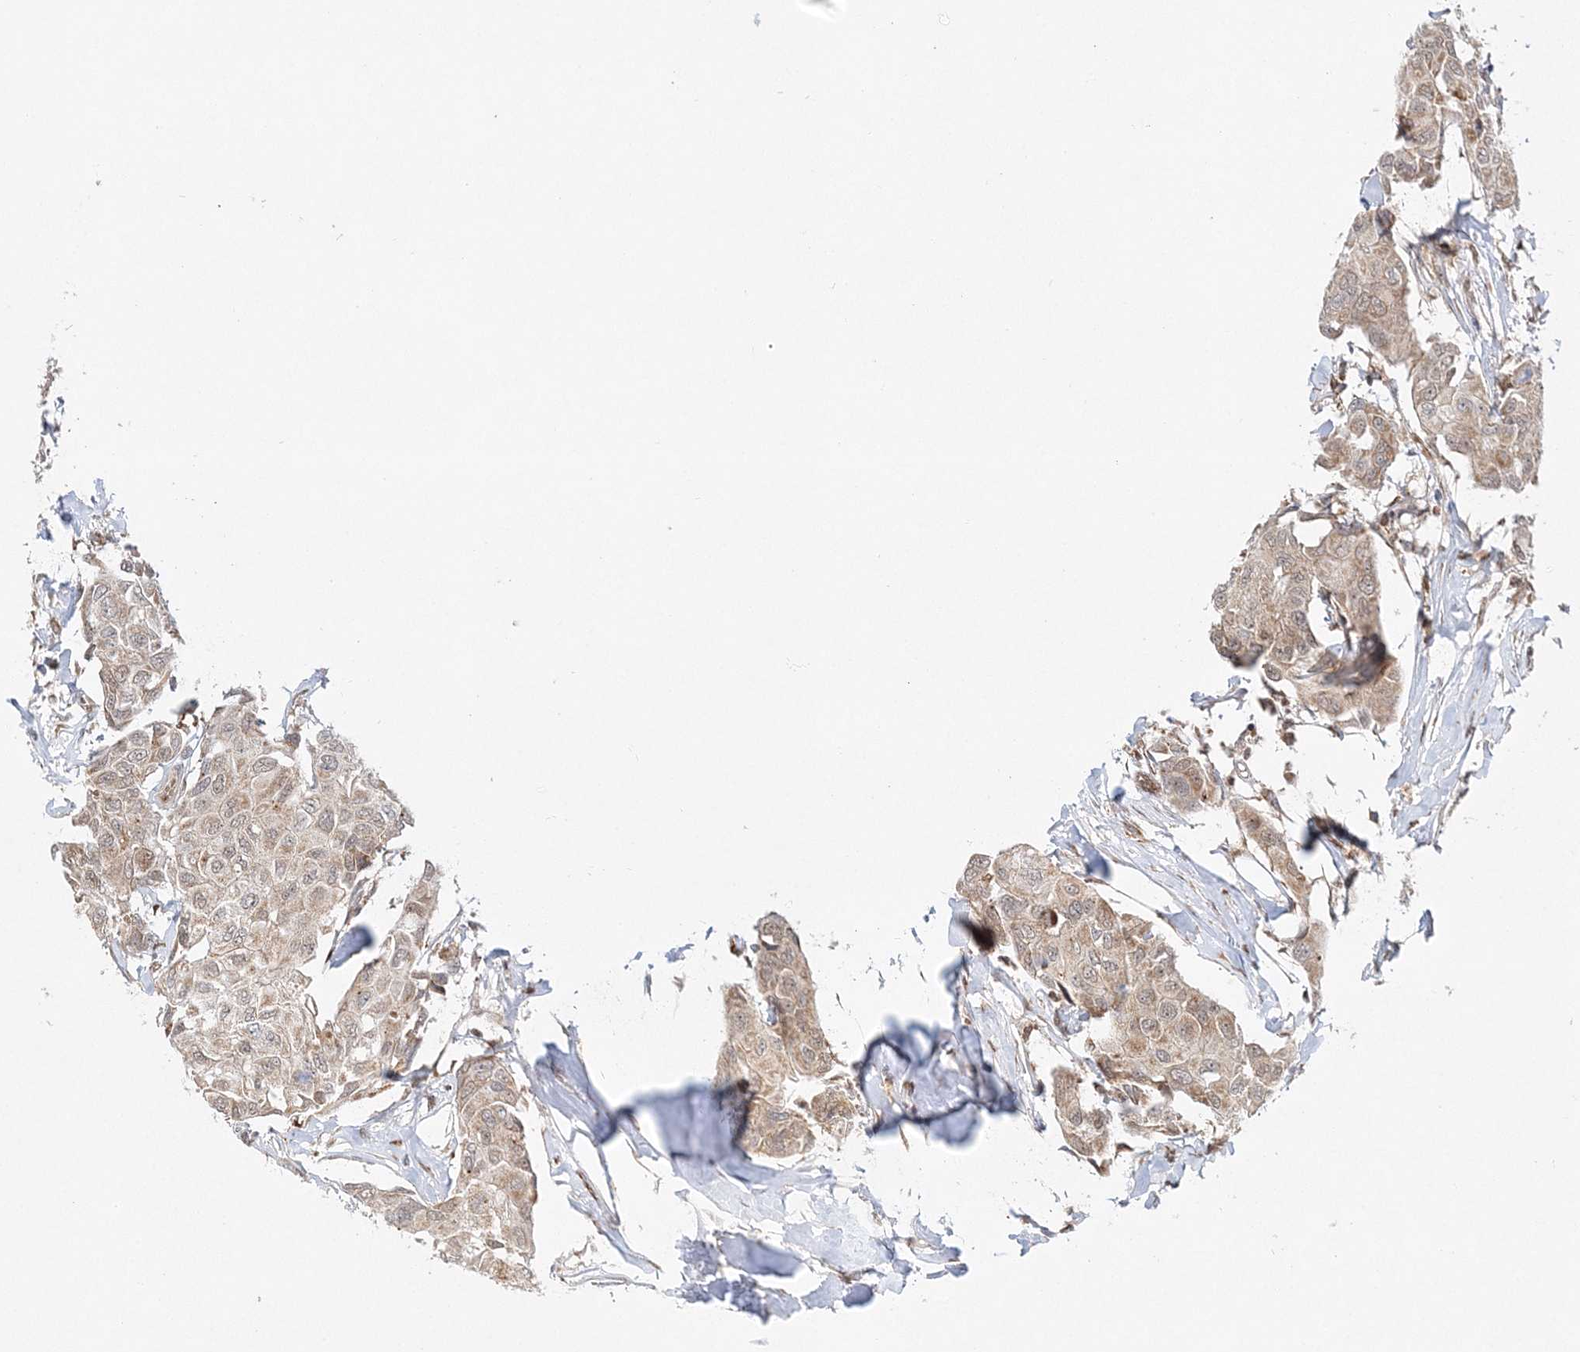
{"staining": {"intensity": "weak", "quantity": ">75%", "location": "cytoplasmic/membranous"}, "tissue": "breast cancer", "cell_type": "Tumor cells", "image_type": "cancer", "snomed": [{"axis": "morphology", "description": "Duct carcinoma"}, {"axis": "topography", "description": "Breast"}], "caption": "This photomicrograph shows breast cancer (invasive ductal carcinoma) stained with IHC to label a protein in brown. The cytoplasmic/membranous of tumor cells show weak positivity for the protein. Nuclei are counter-stained blue.", "gene": "RAB11FIP2", "patient": {"sex": "female", "age": 80}}